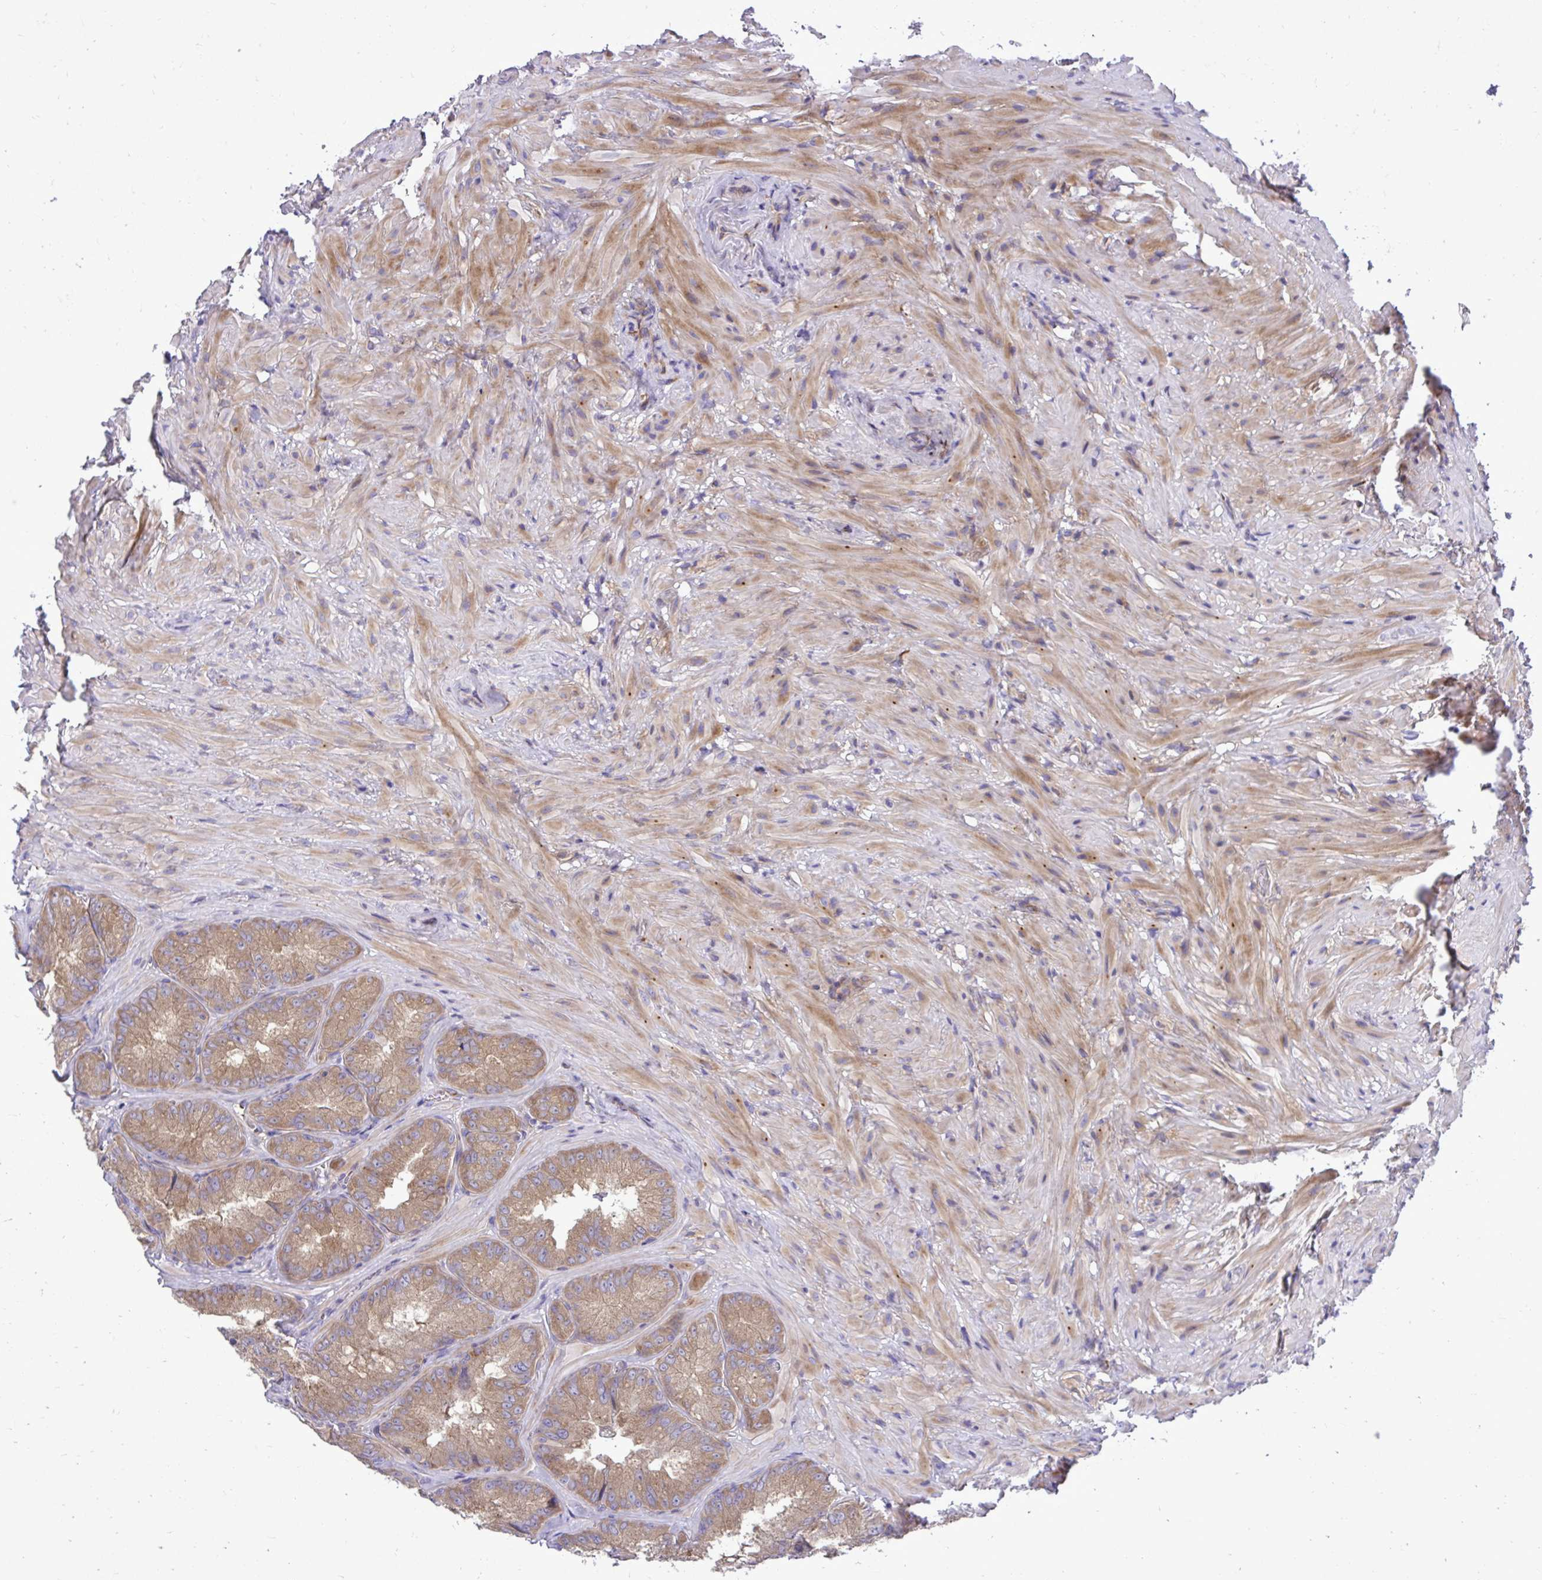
{"staining": {"intensity": "weak", "quantity": ">75%", "location": "cytoplasmic/membranous"}, "tissue": "seminal vesicle", "cell_type": "Glandular cells", "image_type": "normal", "snomed": [{"axis": "morphology", "description": "Normal tissue, NOS"}, {"axis": "topography", "description": "Seminal veicle"}], "caption": "Protein staining of benign seminal vesicle displays weak cytoplasmic/membranous positivity in approximately >75% of glandular cells. The staining was performed using DAB (3,3'-diaminobenzidine) to visualize the protein expression in brown, while the nuclei were stained in blue with hematoxylin (Magnification: 20x).", "gene": "PAIP2", "patient": {"sex": "male", "age": 47}}